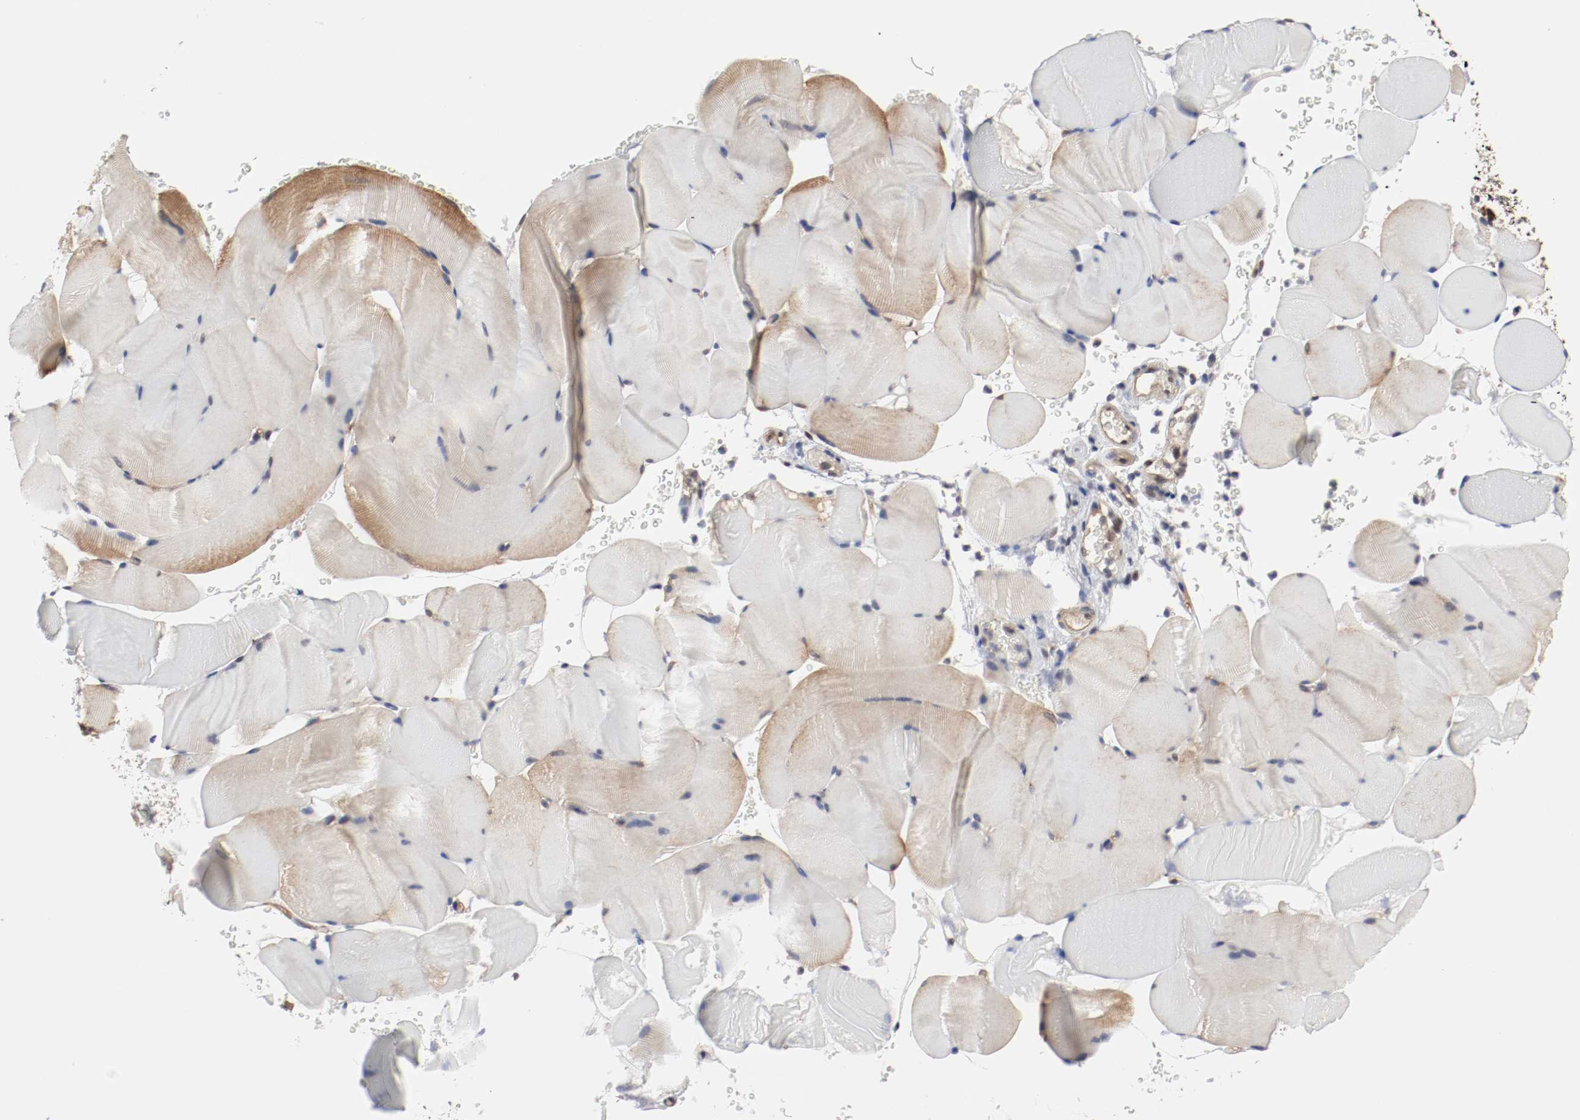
{"staining": {"intensity": "moderate", "quantity": ">75%", "location": "cytoplasmic/membranous,nuclear"}, "tissue": "skeletal muscle", "cell_type": "Myocytes", "image_type": "normal", "snomed": [{"axis": "morphology", "description": "Normal tissue, NOS"}, {"axis": "topography", "description": "Skeletal muscle"}], "caption": "Benign skeletal muscle reveals moderate cytoplasmic/membranous,nuclear expression in about >75% of myocytes (DAB IHC, brown staining for protein, blue staining for nuclei)..", "gene": "AFG3L2", "patient": {"sex": "male", "age": 62}}